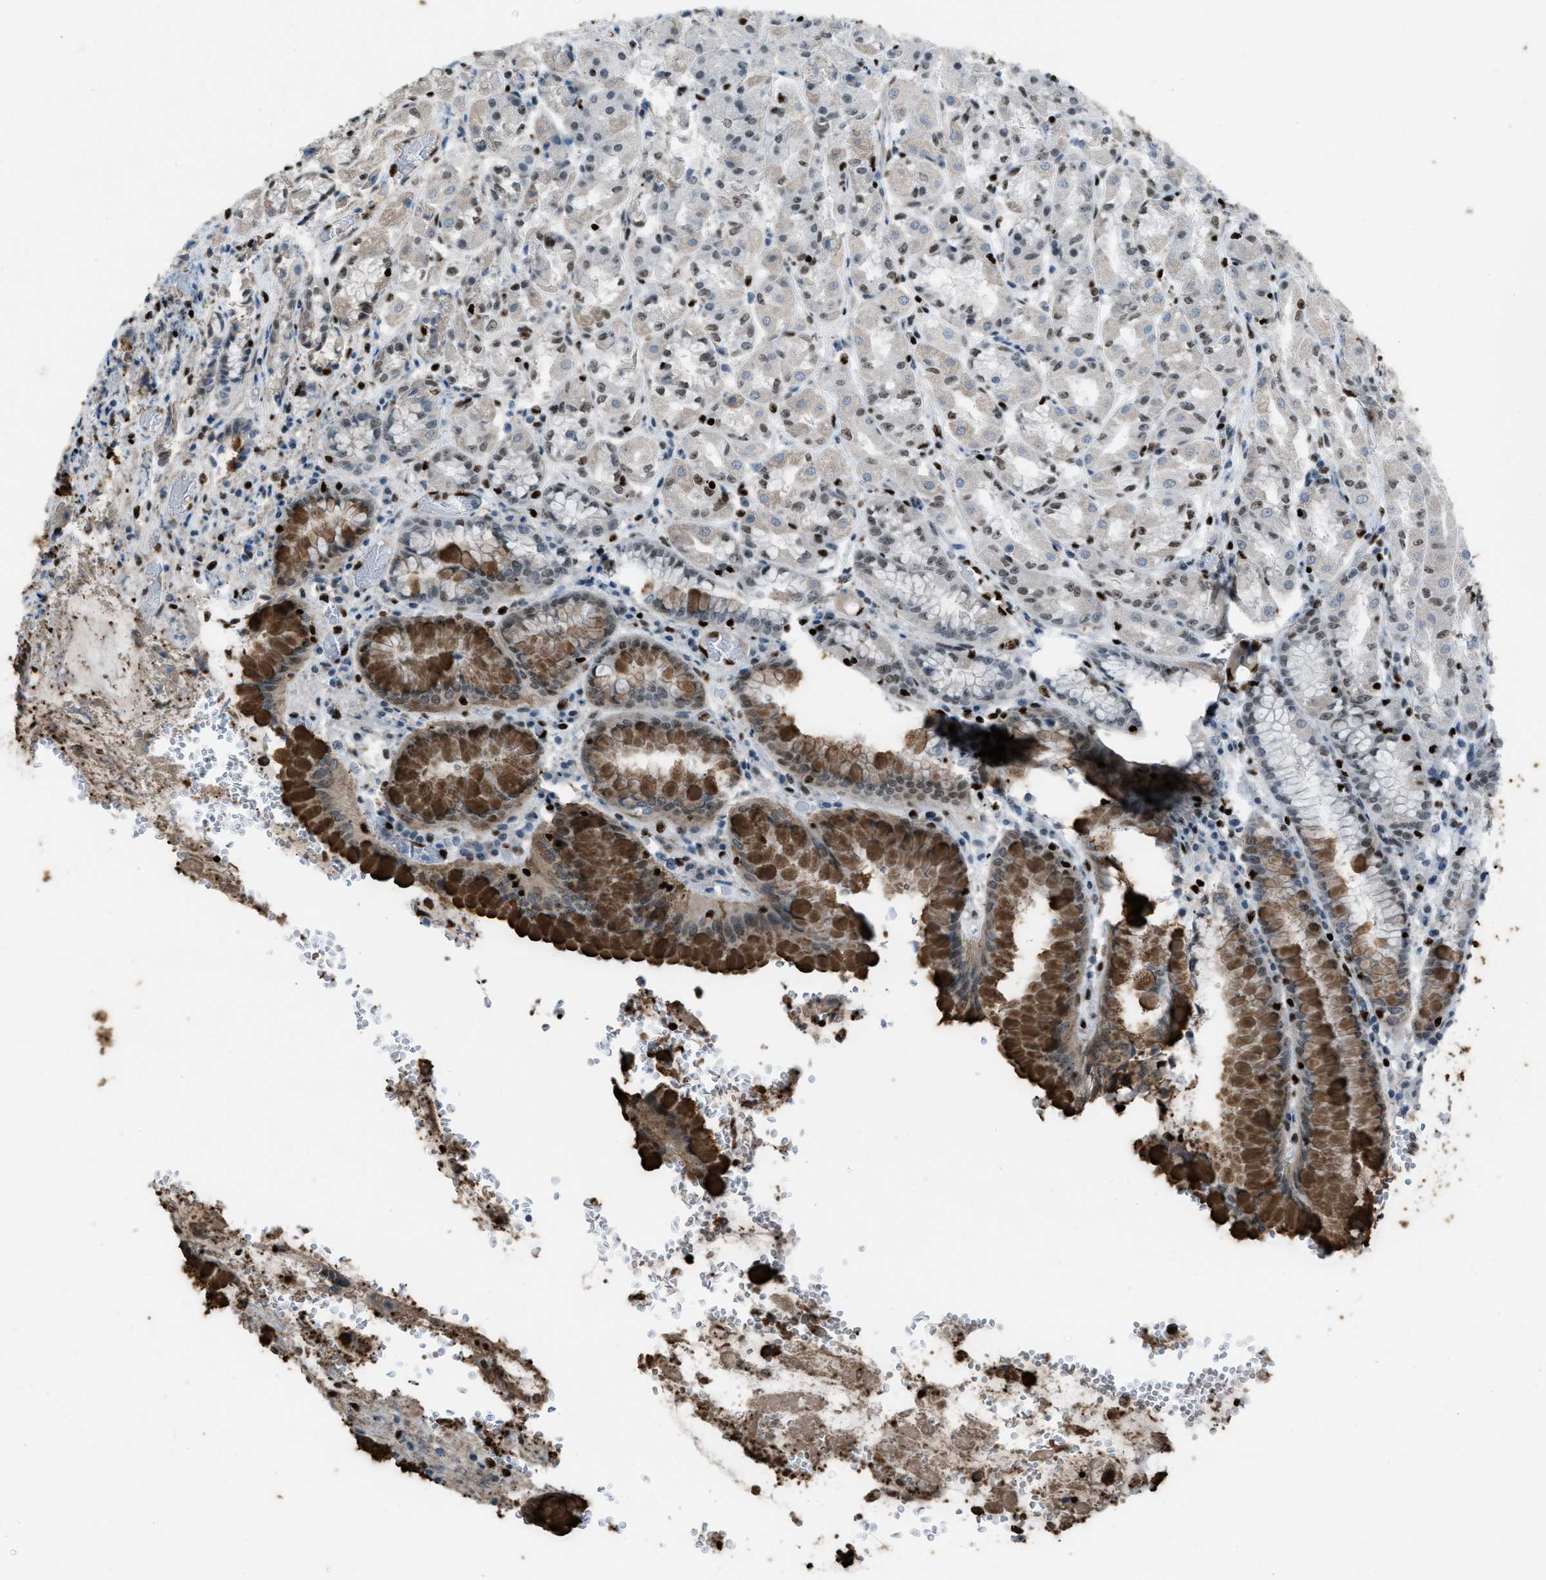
{"staining": {"intensity": "strong", "quantity": "25%-75%", "location": "cytoplasmic/membranous,nuclear"}, "tissue": "stomach", "cell_type": "Glandular cells", "image_type": "normal", "snomed": [{"axis": "morphology", "description": "Normal tissue, NOS"}, {"axis": "topography", "description": "Stomach"}, {"axis": "topography", "description": "Stomach, lower"}], "caption": "About 25%-75% of glandular cells in benign stomach exhibit strong cytoplasmic/membranous,nuclear protein staining as visualized by brown immunohistochemical staining.", "gene": "SLFN5", "patient": {"sex": "female", "age": 56}}